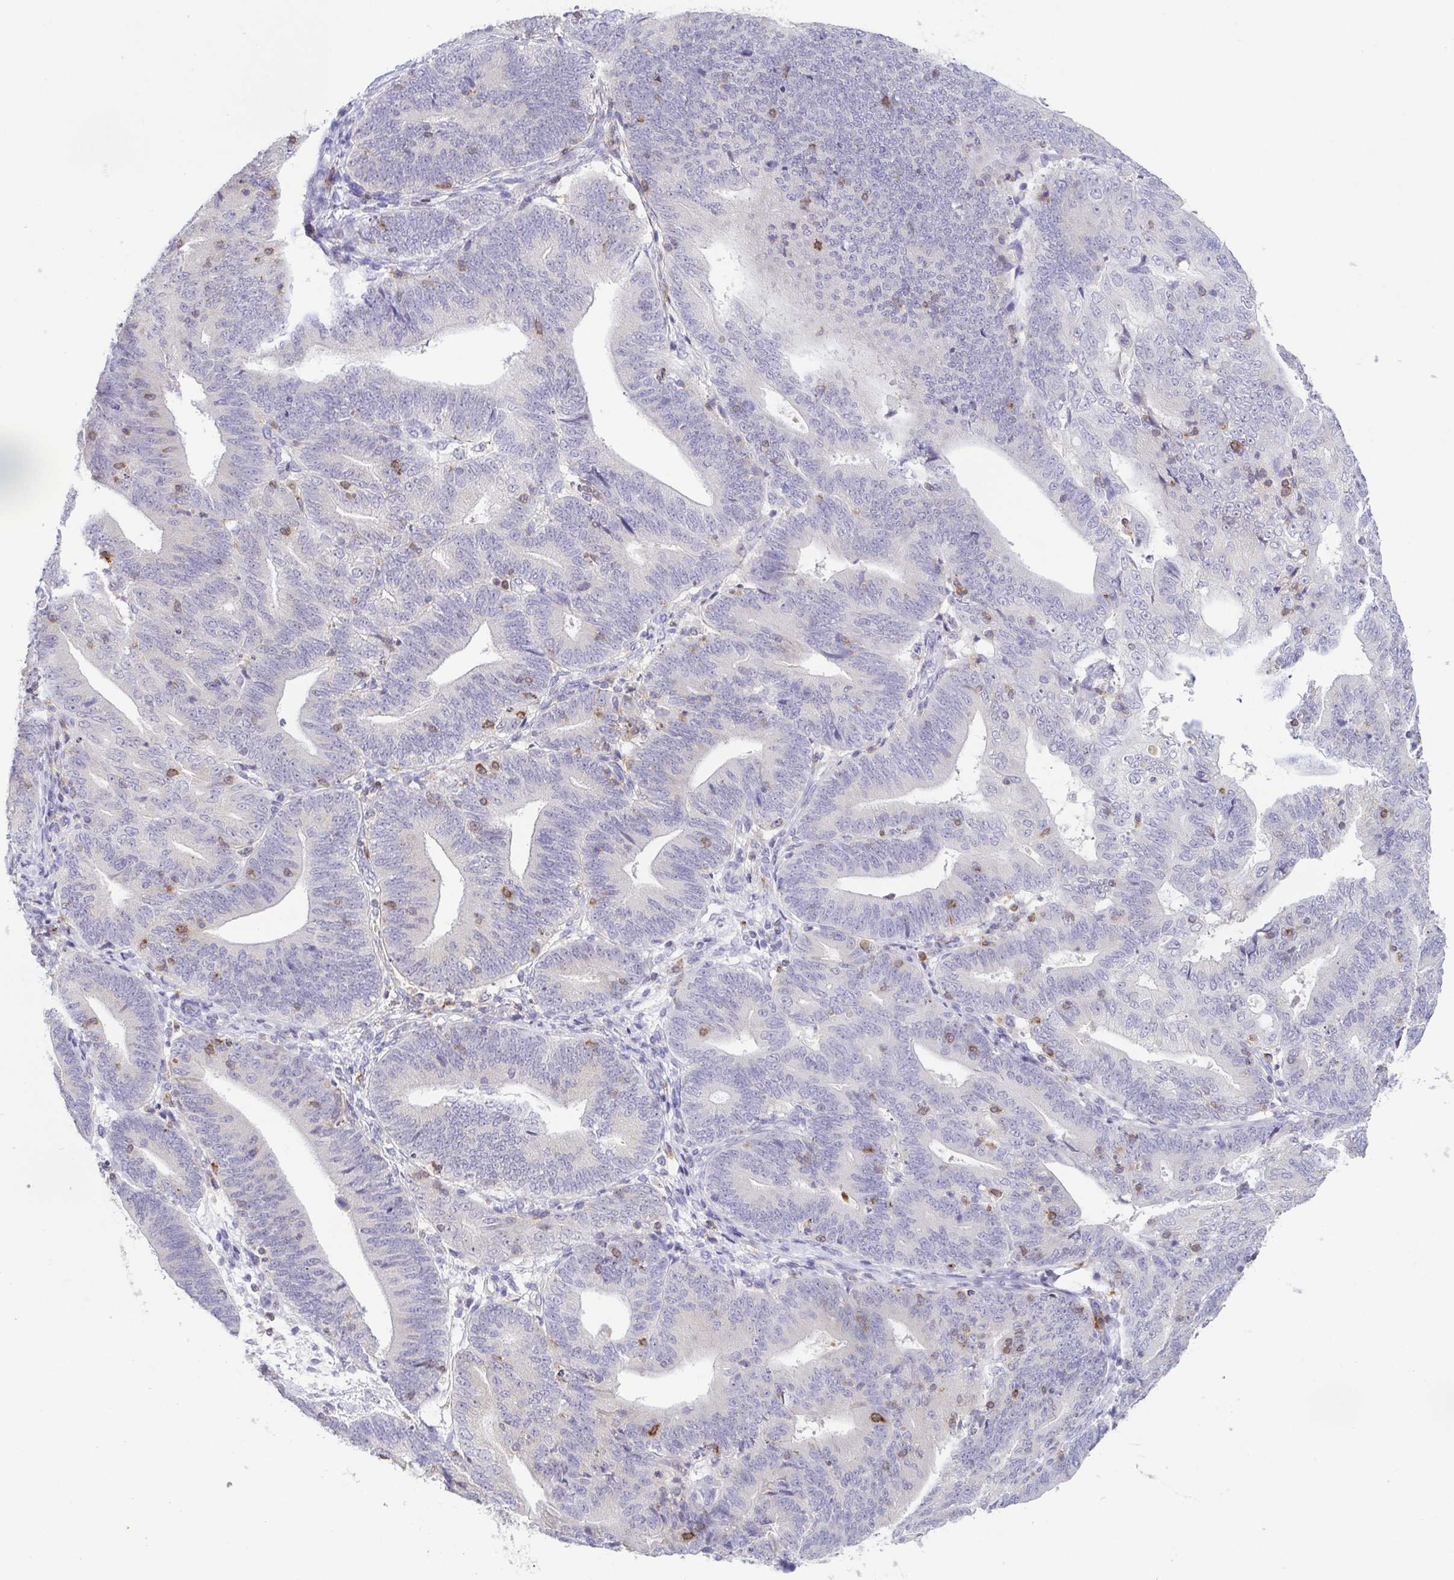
{"staining": {"intensity": "negative", "quantity": "none", "location": "none"}, "tissue": "endometrial cancer", "cell_type": "Tumor cells", "image_type": "cancer", "snomed": [{"axis": "morphology", "description": "Adenocarcinoma, NOS"}, {"axis": "topography", "description": "Endometrium"}], "caption": "This is a micrograph of IHC staining of adenocarcinoma (endometrial), which shows no positivity in tumor cells.", "gene": "PGLYRP1", "patient": {"sex": "female", "age": 70}}